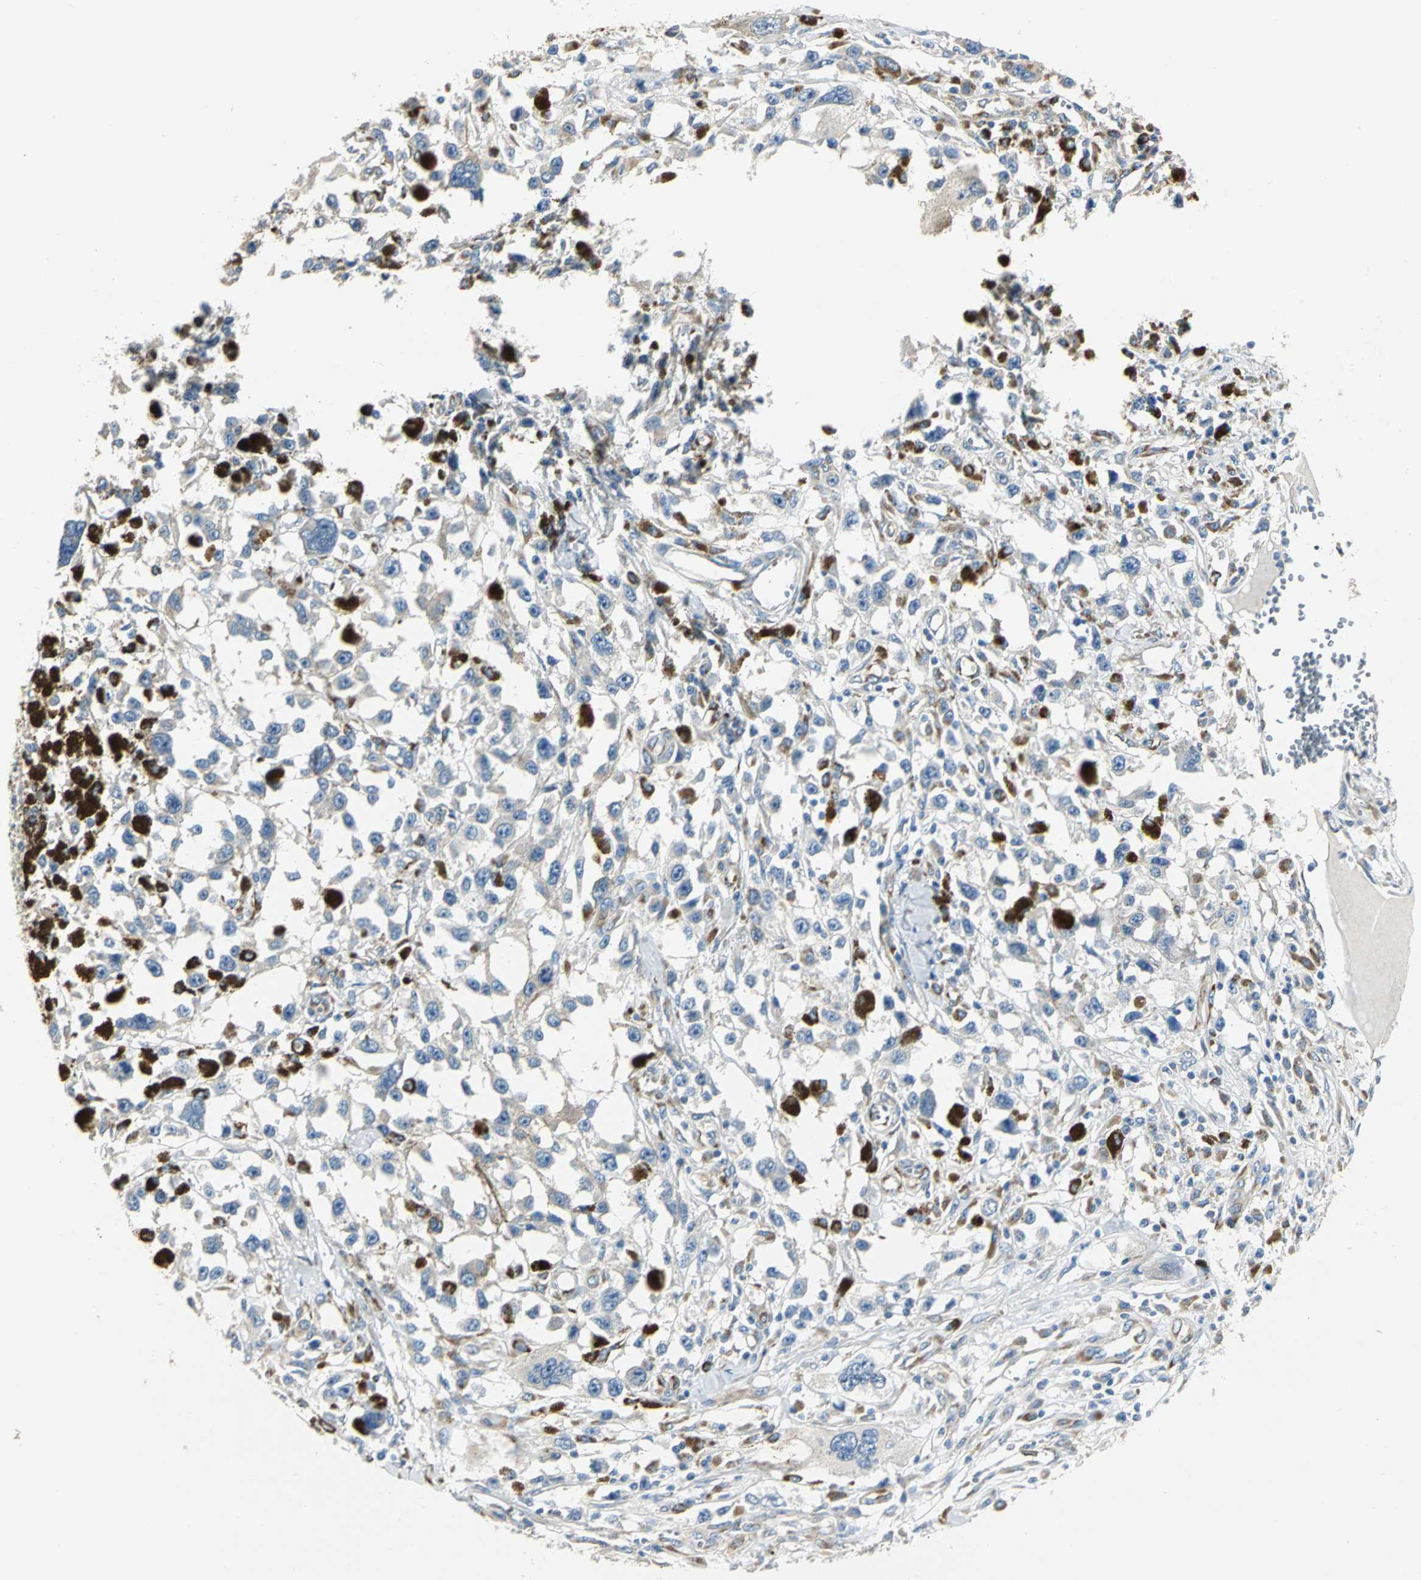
{"staining": {"intensity": "weak", "quantity": "25%-75%", "location": "cytoplasmic/membranous"}, "tissue": "melanoma", "cell_type": "Tumor cells", "image_type": "cancer", "snomed": [{"axis": "morphology", "description": "Malignant melanoma, Metastatic site"}, {"axis": "topography", "description": "Lymph node"}], "caption": "Approximately 25%-75% of tumor cells in human malignant melanoma (metastatic site) reveal weak cytoplasmic/membranous protein positivity as visualized by brown immunohistochemical staining.", "gene": "B3GNT2", "patient": {"sex": "male", "age": 59}}